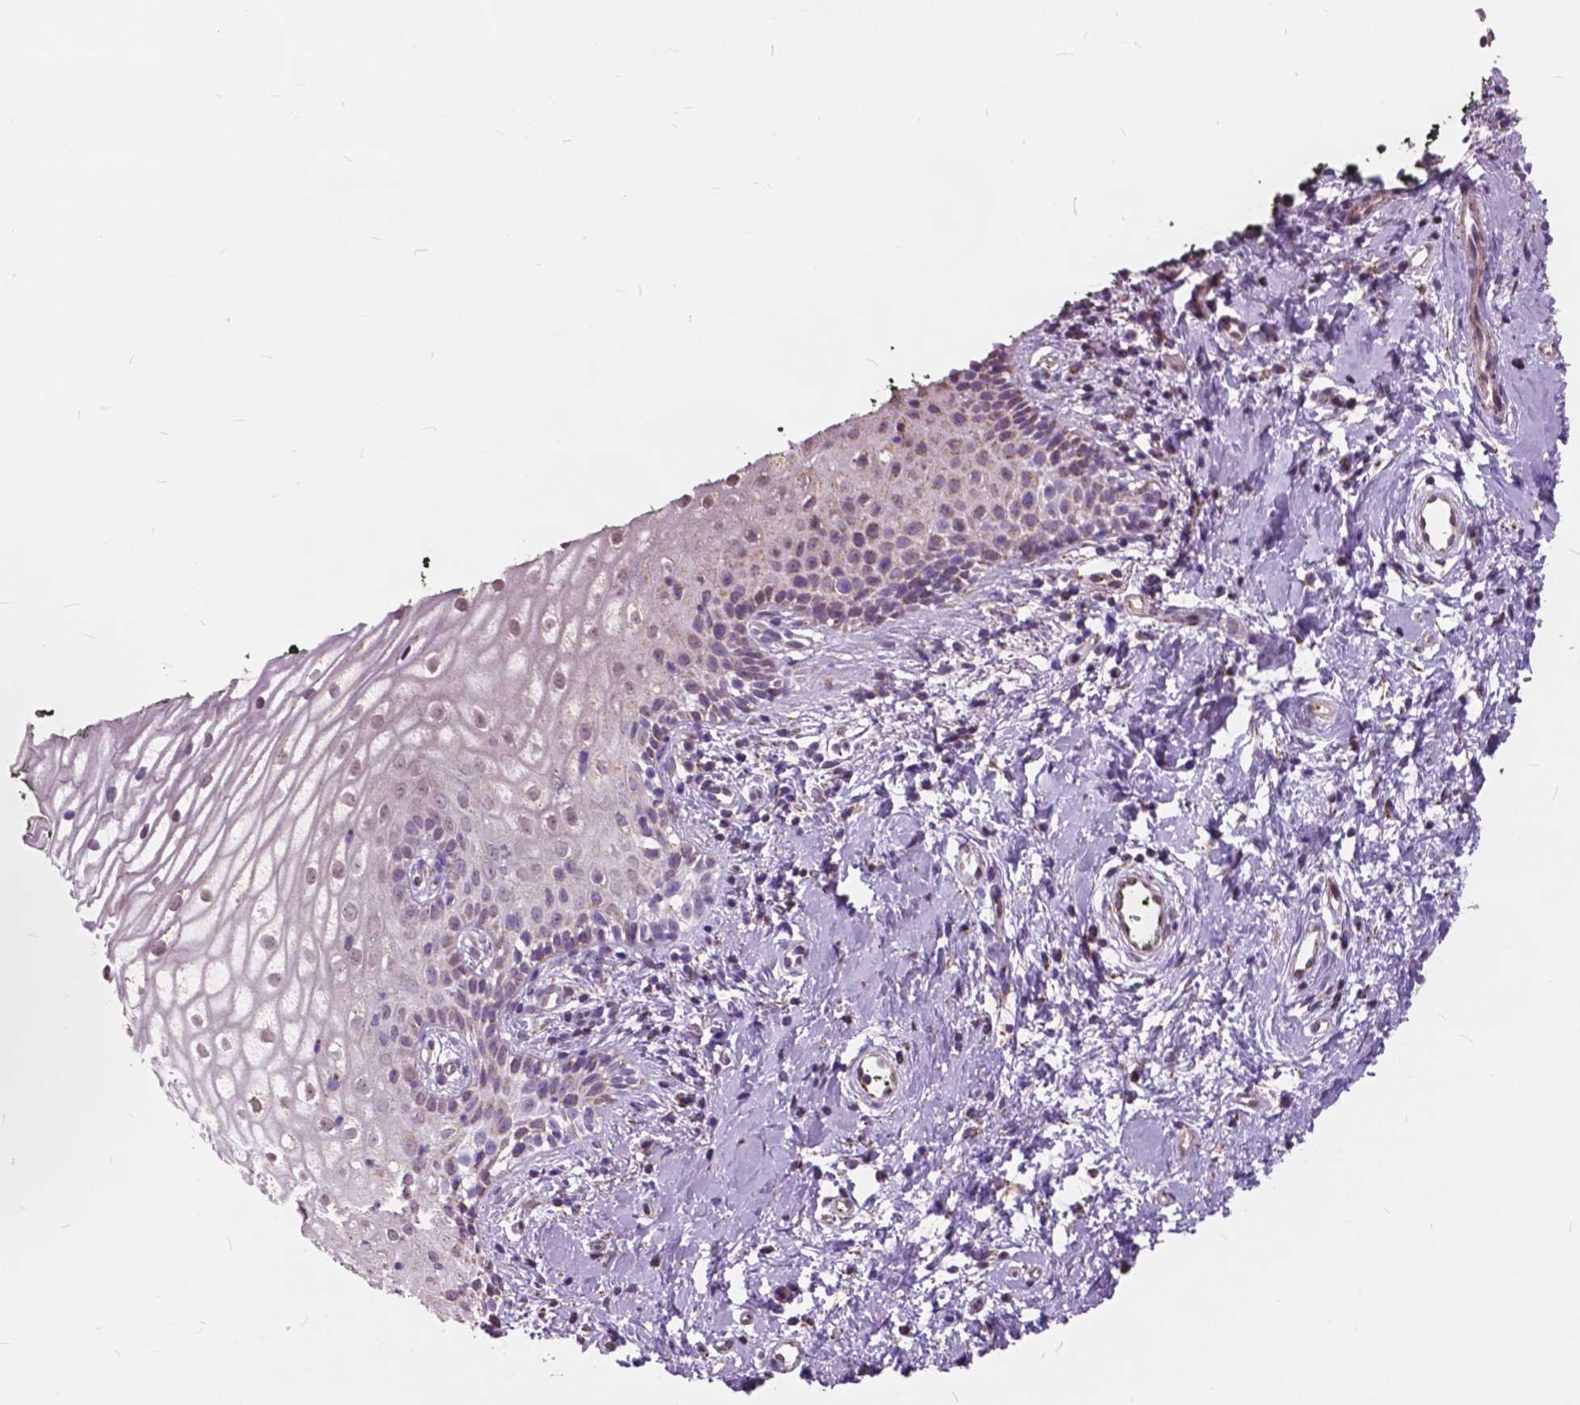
{"staining": {"intensity": "weak", "quantity": "25%-75%", "location": "nuclear"}, "tissue": "vagina", "cell_type": "Squamous epithelial cells", "image_type": "normal", "snomed": [{"axis": "morphology", "description": "Normal tissue, NOS"}, {"axis": "topography", "description": "Vagina"}], "caption": "Immunohistochemical staining of normal human vagina shows weak nuclear protein positivity in about 25%-75% of squamous epithelial cells.", "gene": "SCOC", "patient": {"sex": "female", "age": 47}}